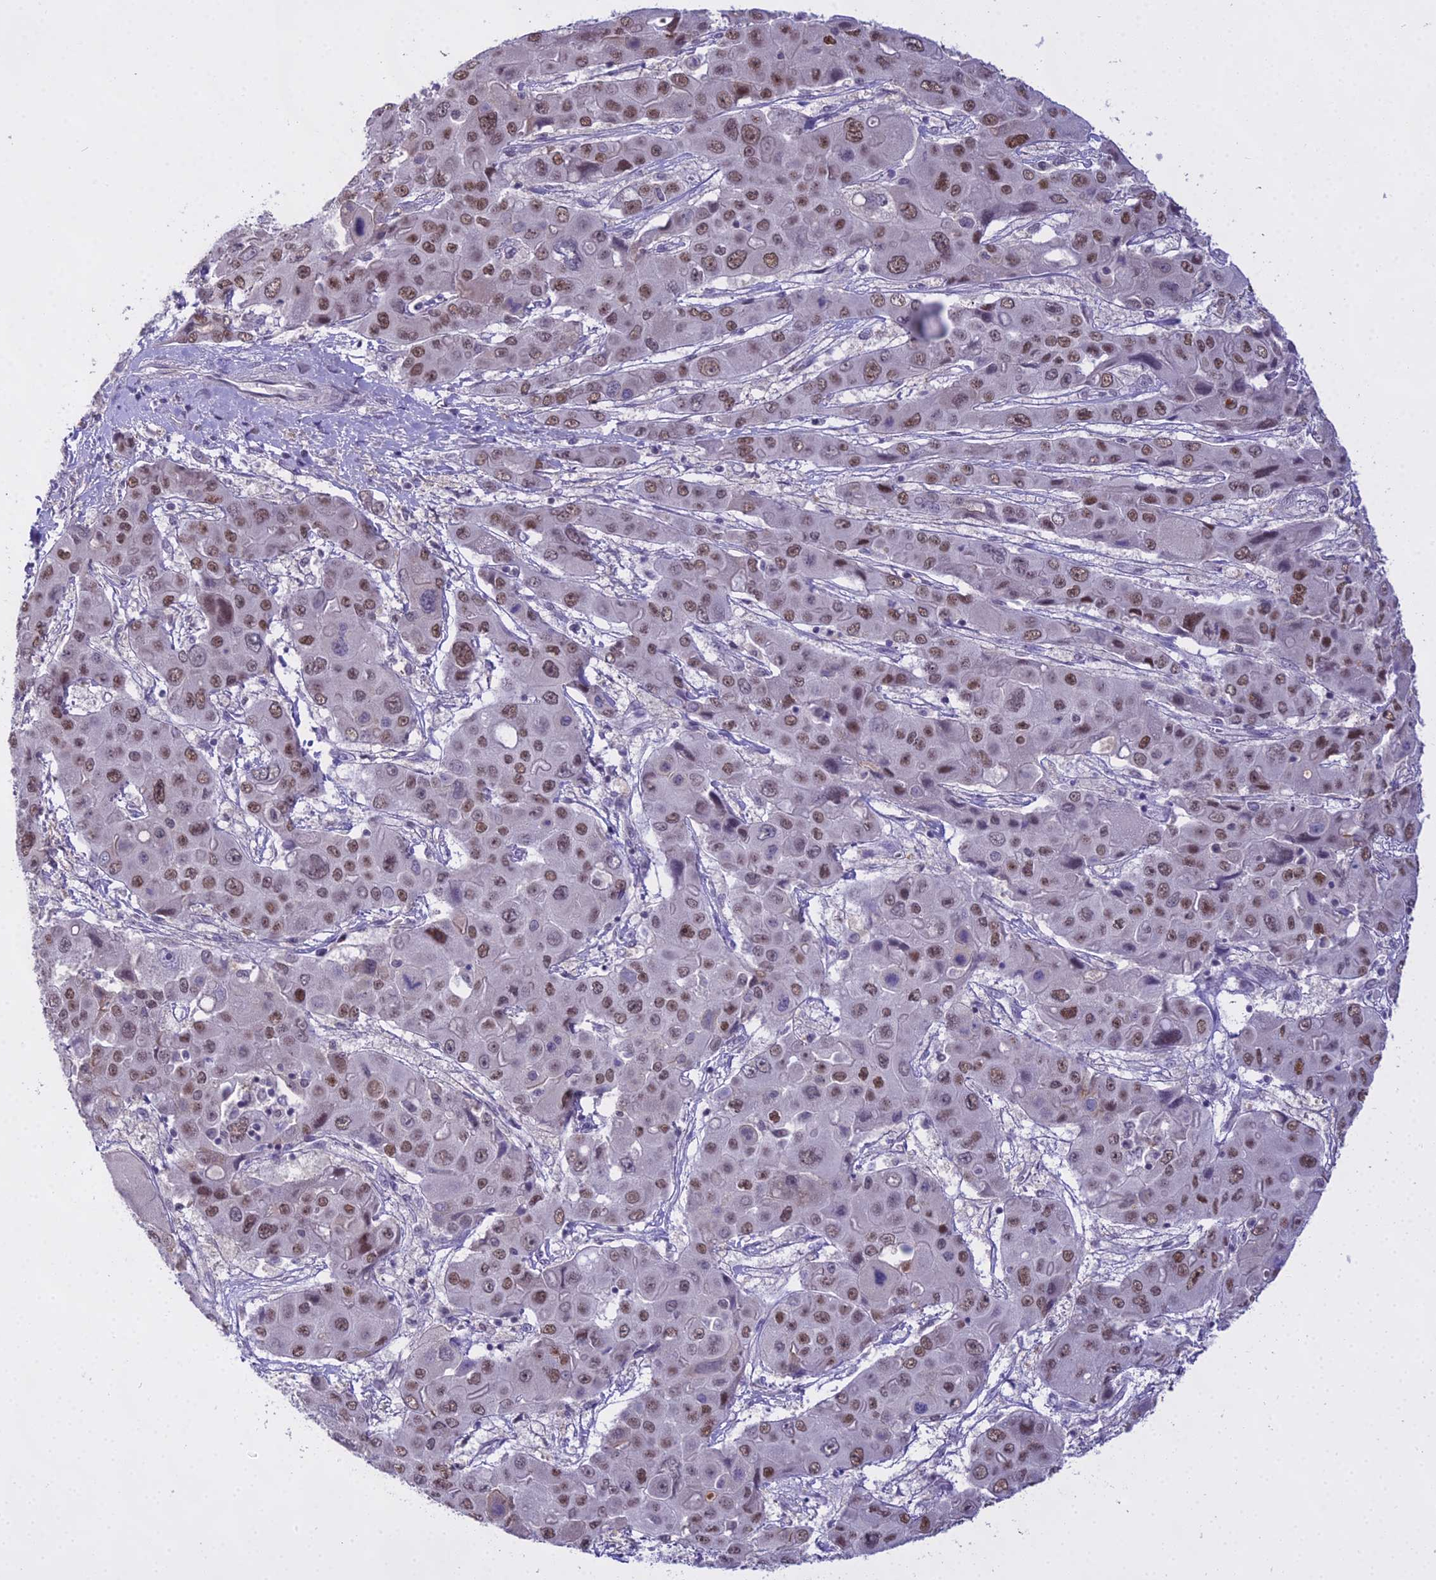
{"staining": {"intensity": "moderate", "quantity": ">75%", "location": "nuclear"}, "tissue": "liver cancer", "cell_type": "Tumor cells", "image_type": "cancer", "snomed": [{"axis": "morphology", "description": "Cholangiocarcinoma"}, {"axis": "topography", "description": "Liver"}], "caption": "The immunohistochemical stain highlights moderate nuclear expression in tumor cells of liver cancer (cholangiocarcinoma) tissue.", "gene": "MAT2A", "patient": {"sex": "male", "age": 67}}